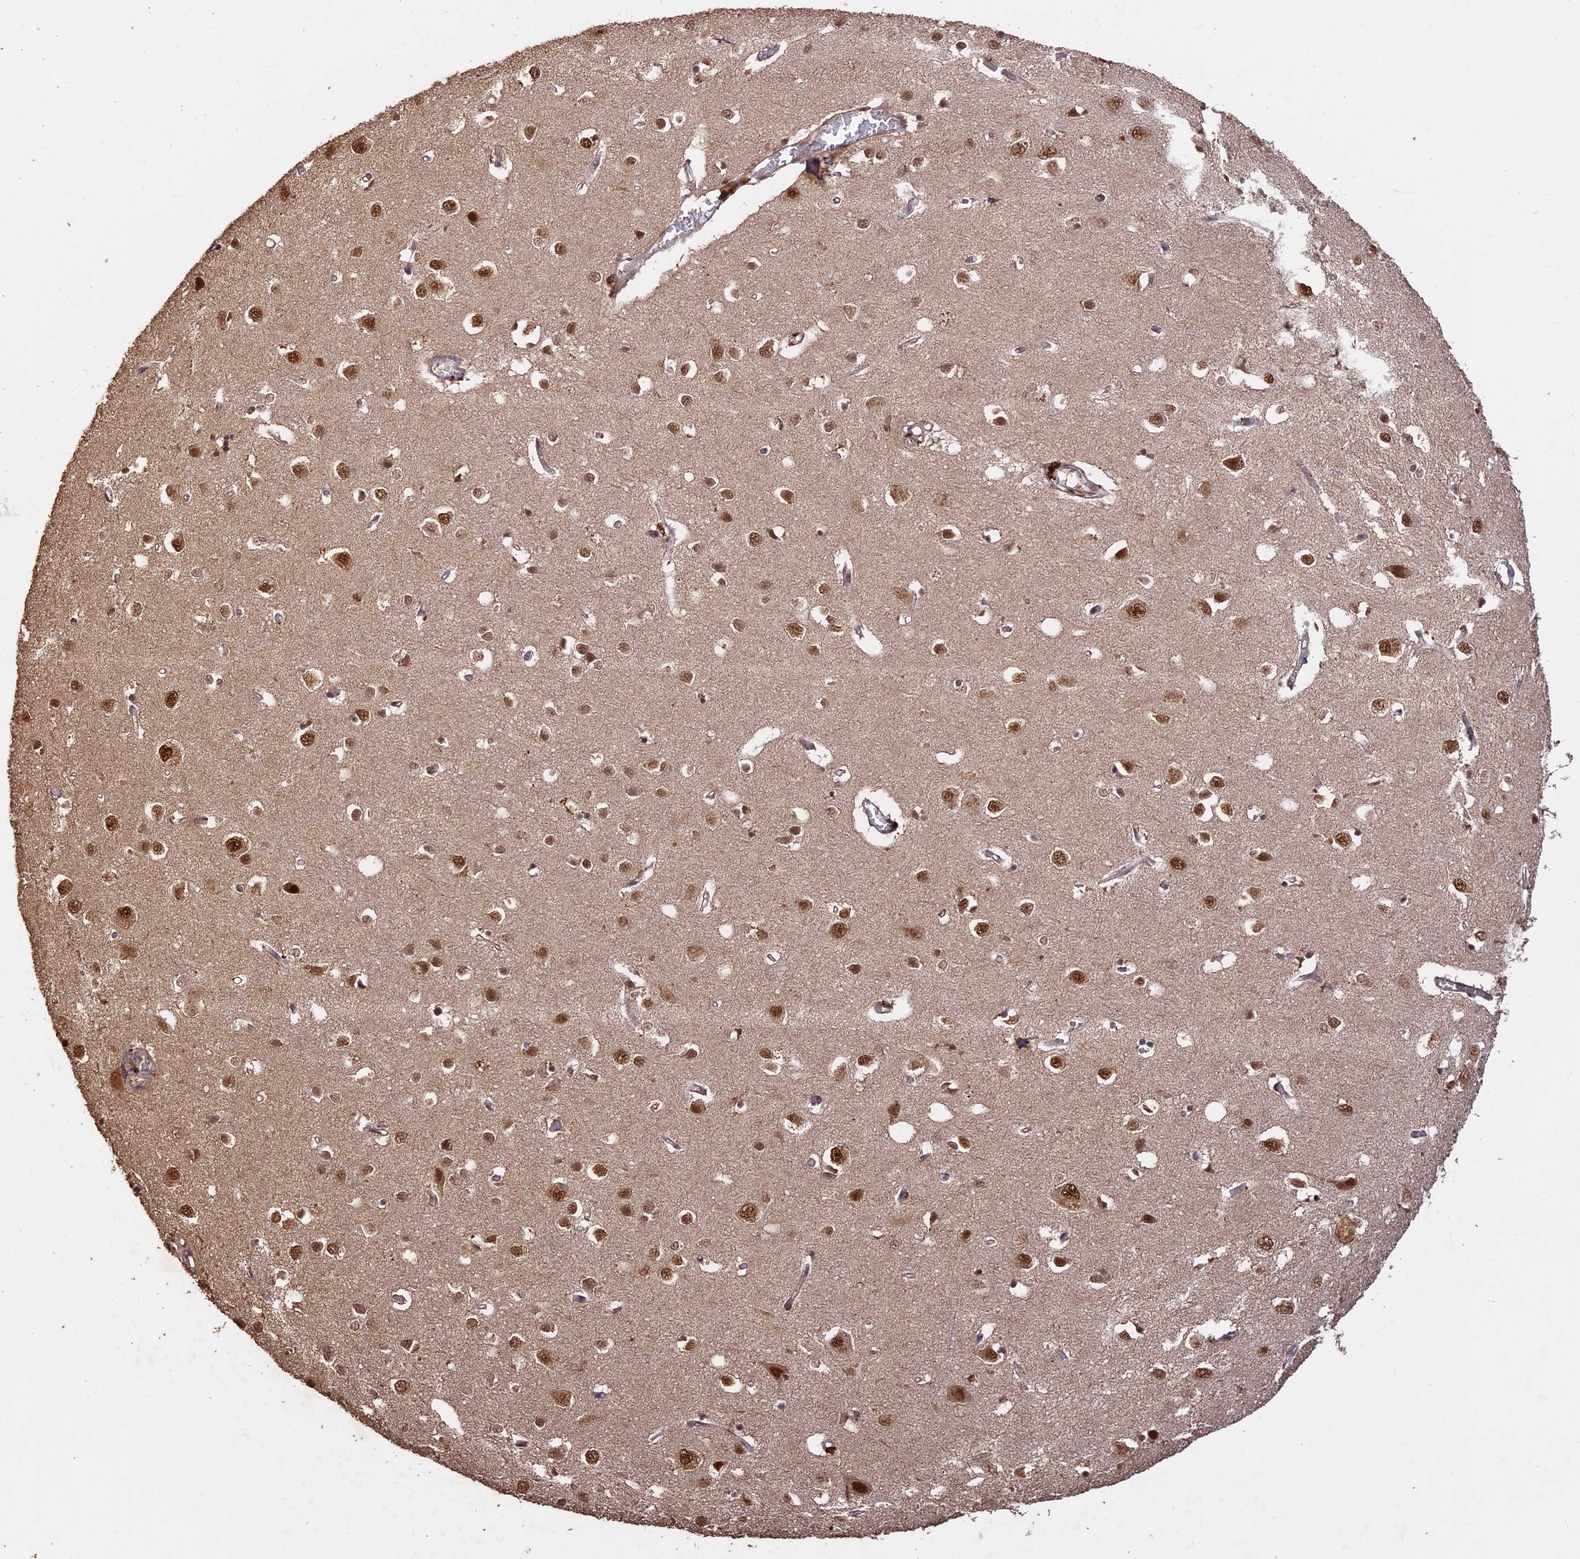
{"staining": {"intensity": "moderate", "quantity": "25%-75%", "location": "cytoplasmic/membranous,nuclear"}, "tissue": "cerebral cortex", "cell_type": "Endothelial cells", "image_type": "normal", "snomed": [{"axis": "morphology", "description": "Normal tissue, NOS"}, {"axis": "topography", "description": "Cerebral cortex"}], "caption": "A brown stain shows moderate cytoplasmic/membranous,nuclear positivity of a protein in endothelial cells of benign cerebral cortex. Nuclei are stained in blue.", "gene": "PSMC6", "patient": {"sex": "female", "age": 64}}